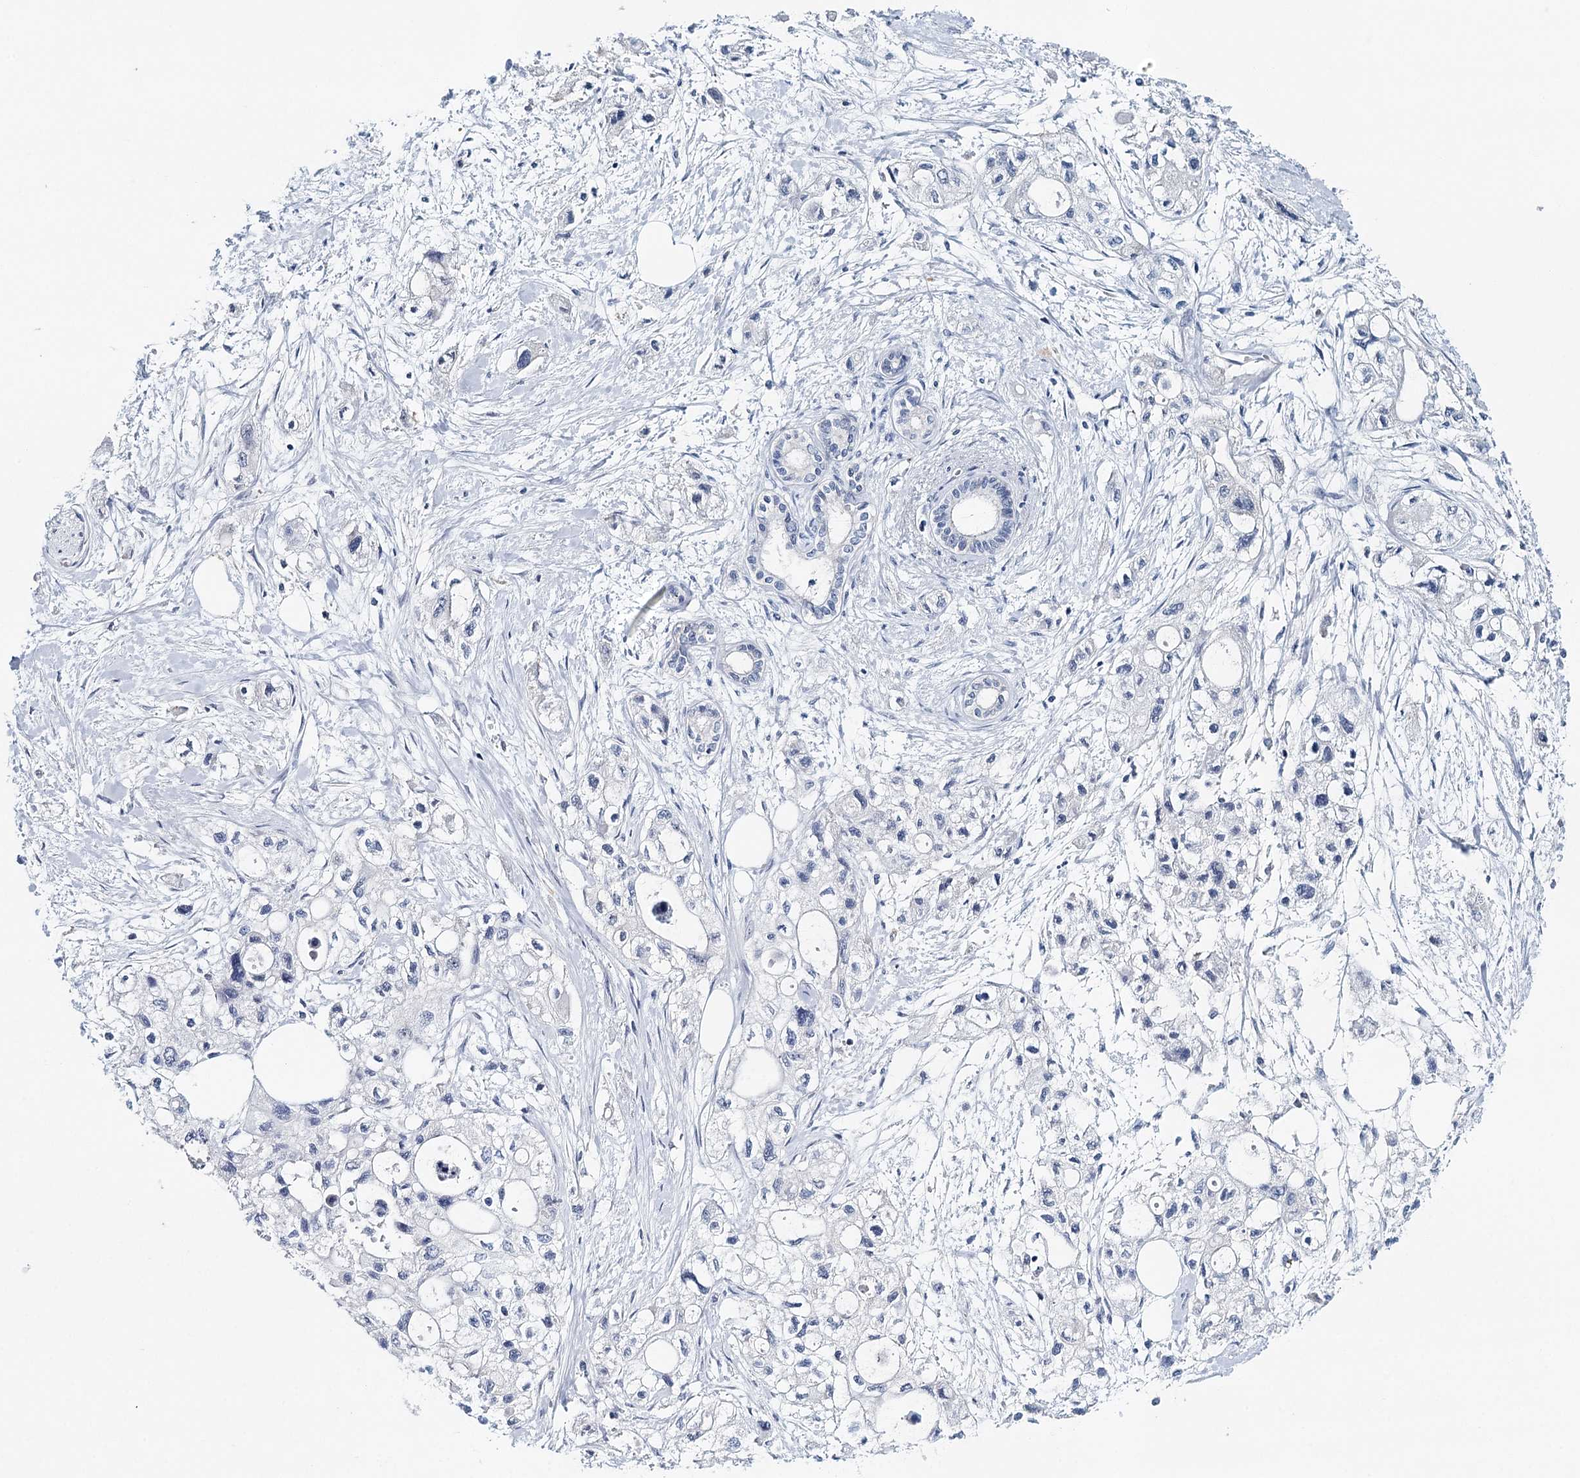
{"staining": {"intensity": "negative", "quantity": "none", "location": "none"}, "tissue": "pancreatic cancer", "cell_type": "Tumor cells", "image_type": "cancer", "snomed": [{"axis": "morphology", "description": "Adenocarcinoma, NOS"}, {"axis": "topography", "description": "Pancreas"}], "caption": "Immunohistochemistry histopathology image of human pancreatic adenocarcinoma stained for a protein (brown), which displays no staining in tumor cells. Nuclei are stained in blue.", "gene": "RBM43", "patient": {"sex": "male", "age": 75}}